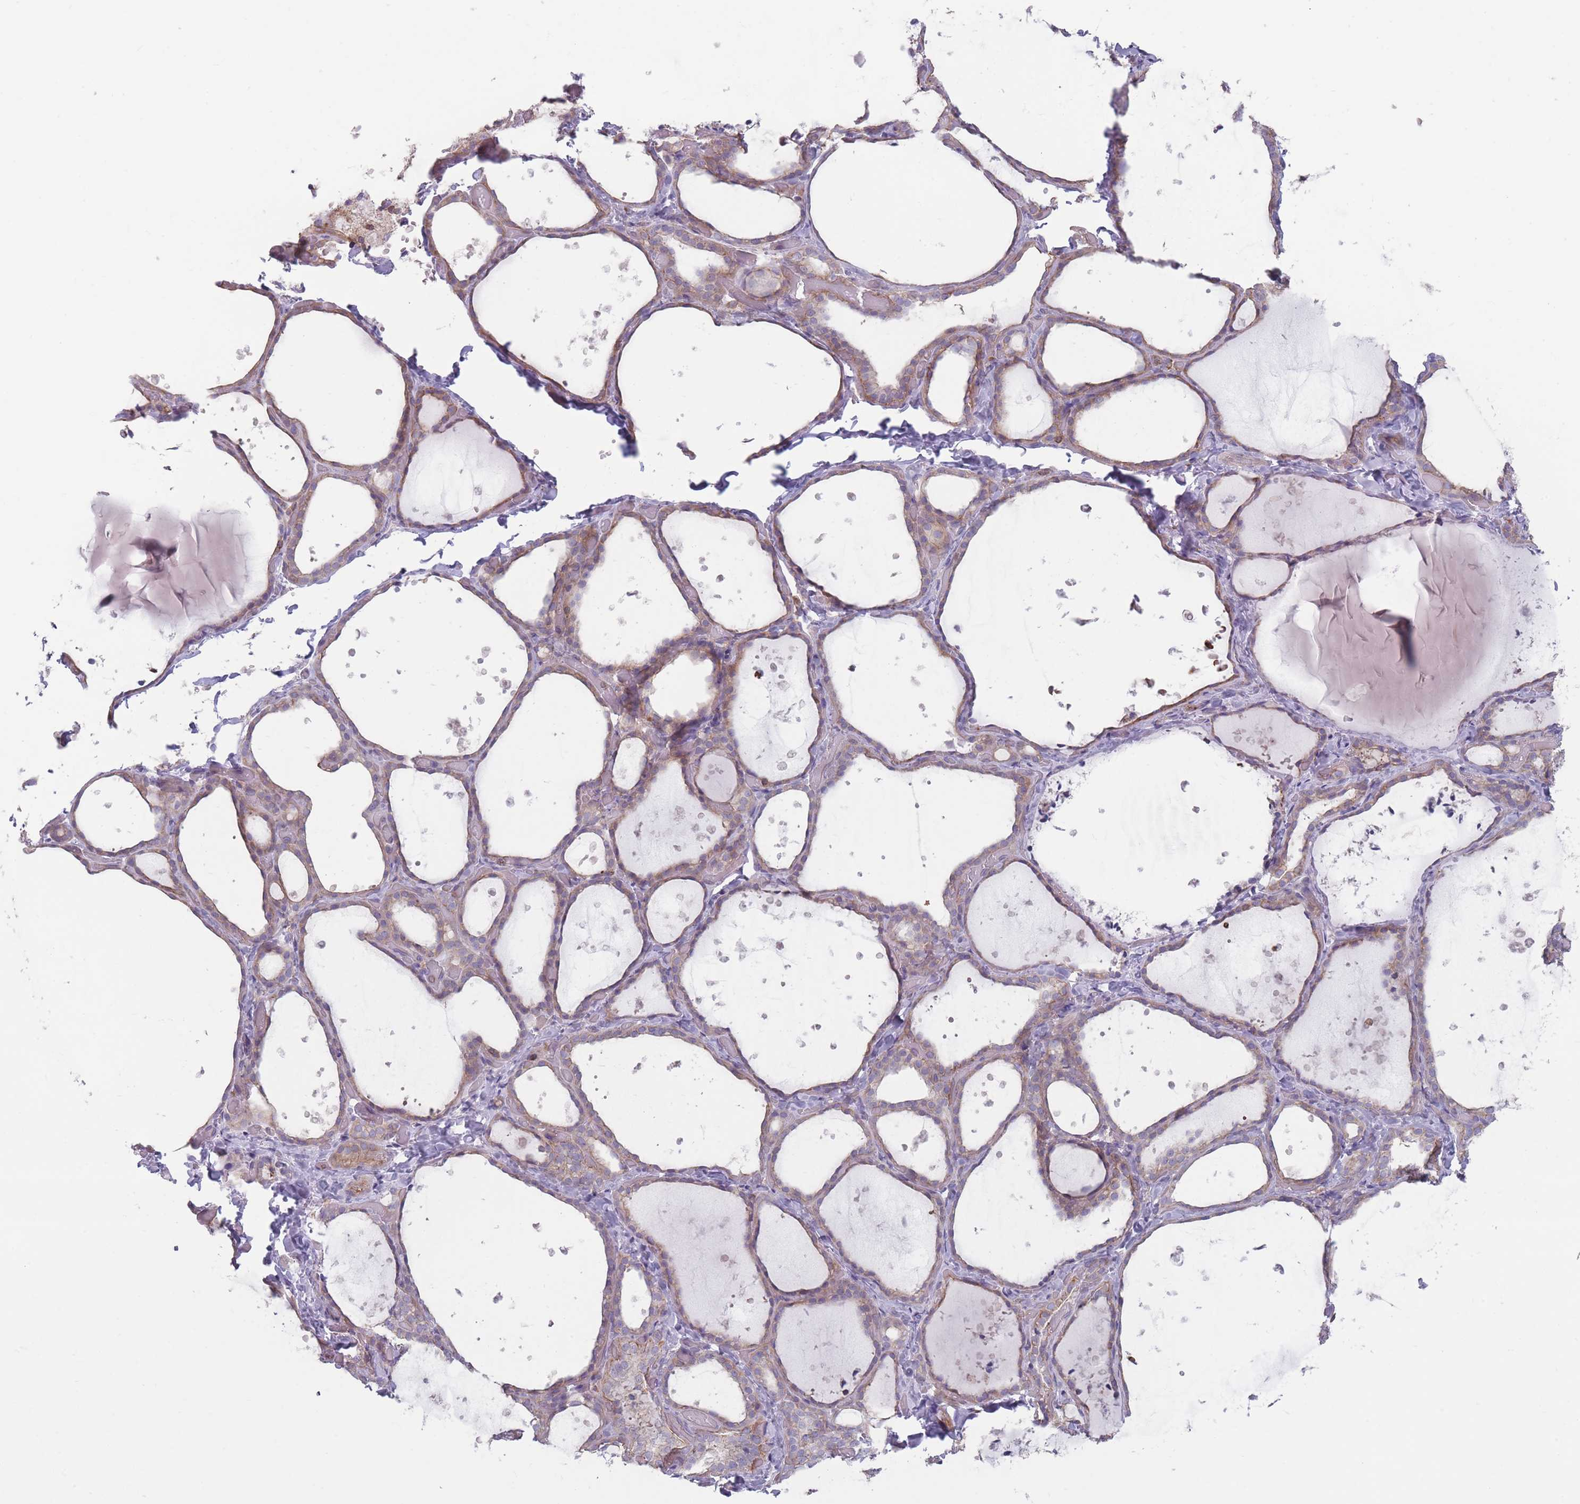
{"staining": {"intensity": "weak", "quantity": ">75%", "location": "cytoplasmic/membranous"}, "tissue": "thyroid gland", "cell_type": "Glandular cells", "image_type": "normal", "snomed": [{"axis": "morphology", "description": "Normal tissue, NOS"}, {"axis": "topography", "description": "Thyroid gland"}], "caption": "The histopathology image exhibits a brown stain indicating the presence of a protein in the cytoplasmic/membranous of glandular cells in thyroid gland. (DAB (3,3'-diaminobenzidine) = brown stain, brightfield microscopy at high magnification).", "gene": "HSBP1L1", "patient": {"sex": "female", "age": 44}}